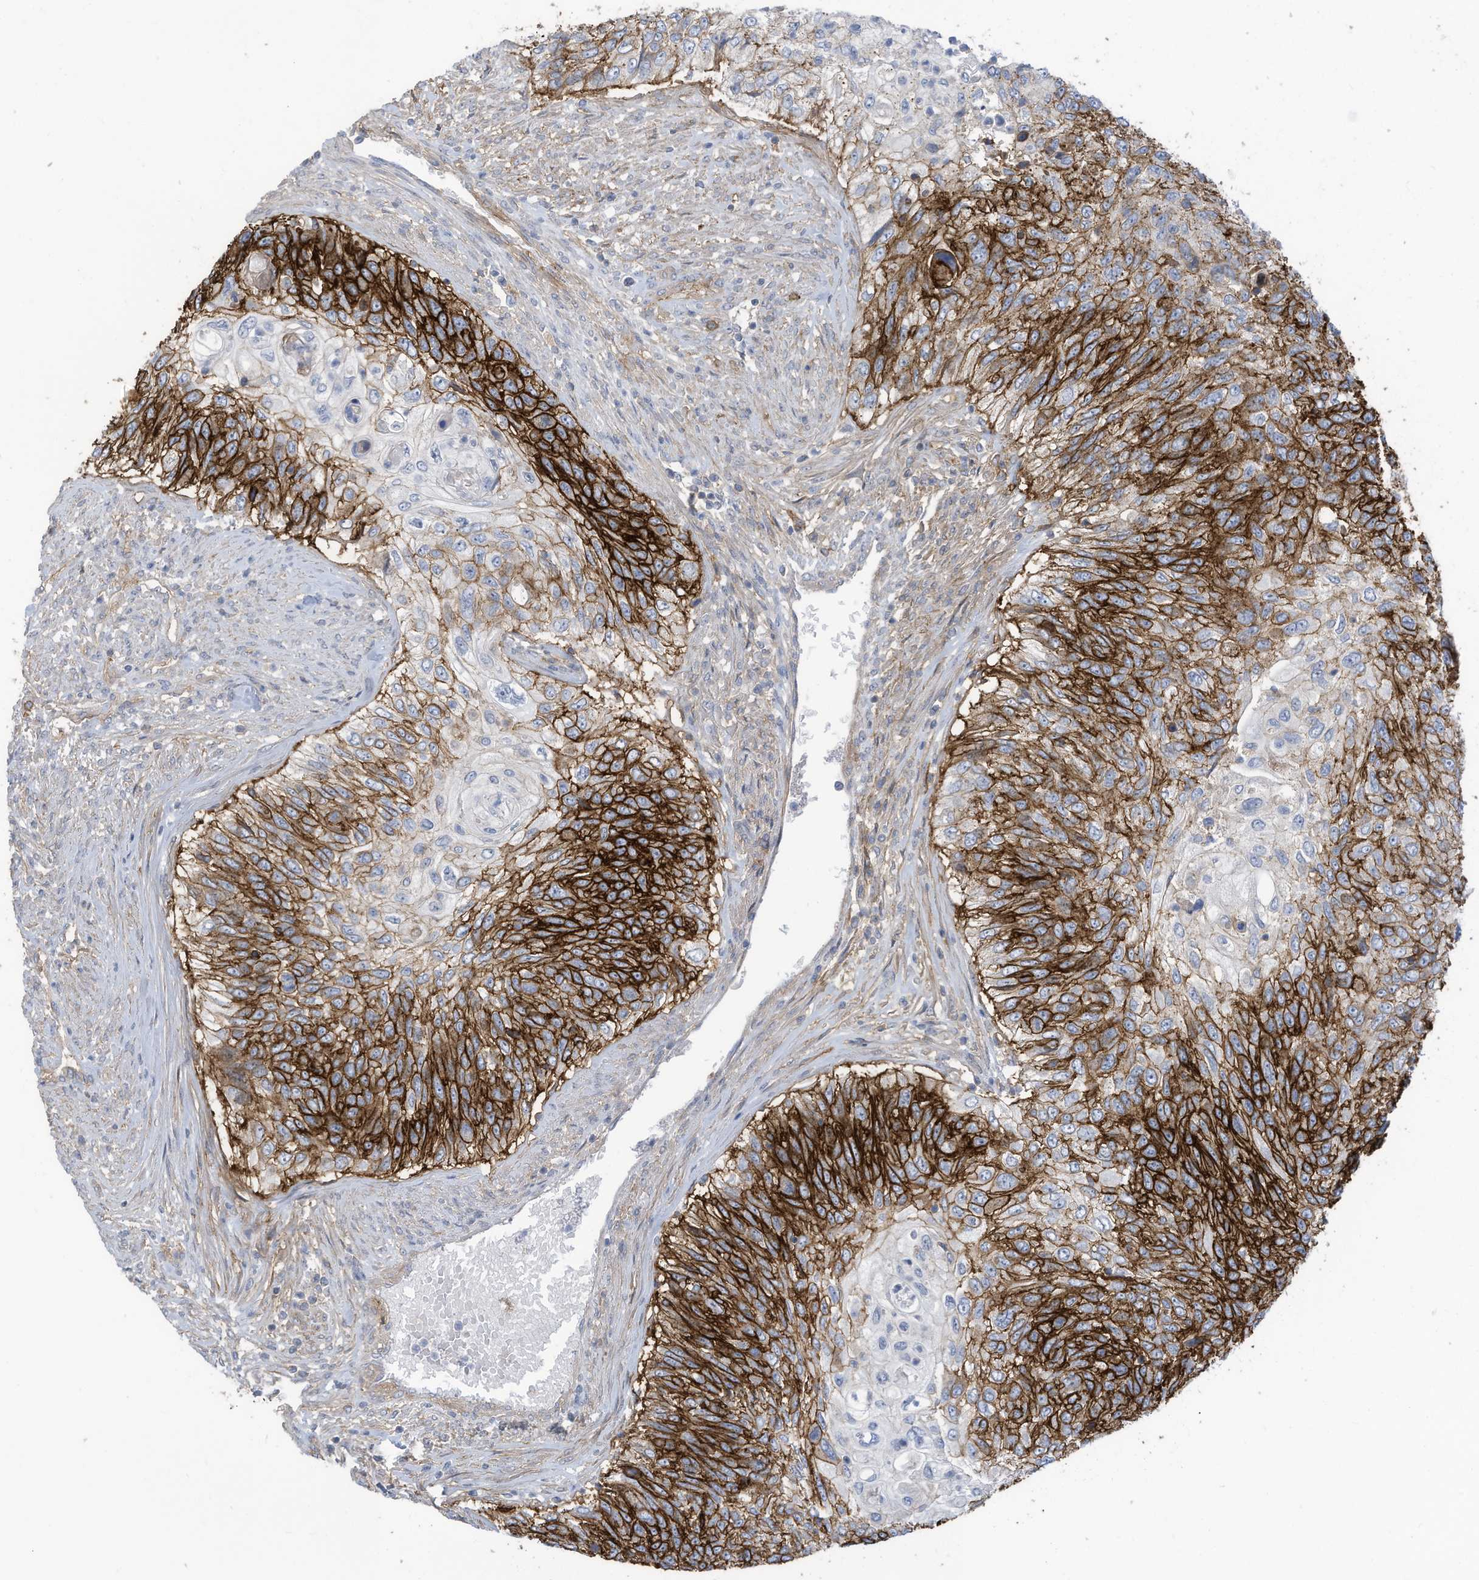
{"staining": {"intensity": "strong", "quantity": ">75%", "location": "cytoplasmic/membranous"}, "tissue": "urothelial cancer", "cell_type": "Tumor cells", "image_type": "cancer", "snomed": [{"axis": "morphology", "description": "Urothelial carcinoma, High grade"}, {"axis": "topography", "description": "Urinary bladder"}], "caption": "DAB (3,3'-diaminobenzidine) immunohistochemical staining of urothelial cancer demonstrates strong cytoplasmic/membranous protein expression in about >75% of tumor cells.", "gene": "SLC1A5", "patient": {"sex": "female", "age": 60}}